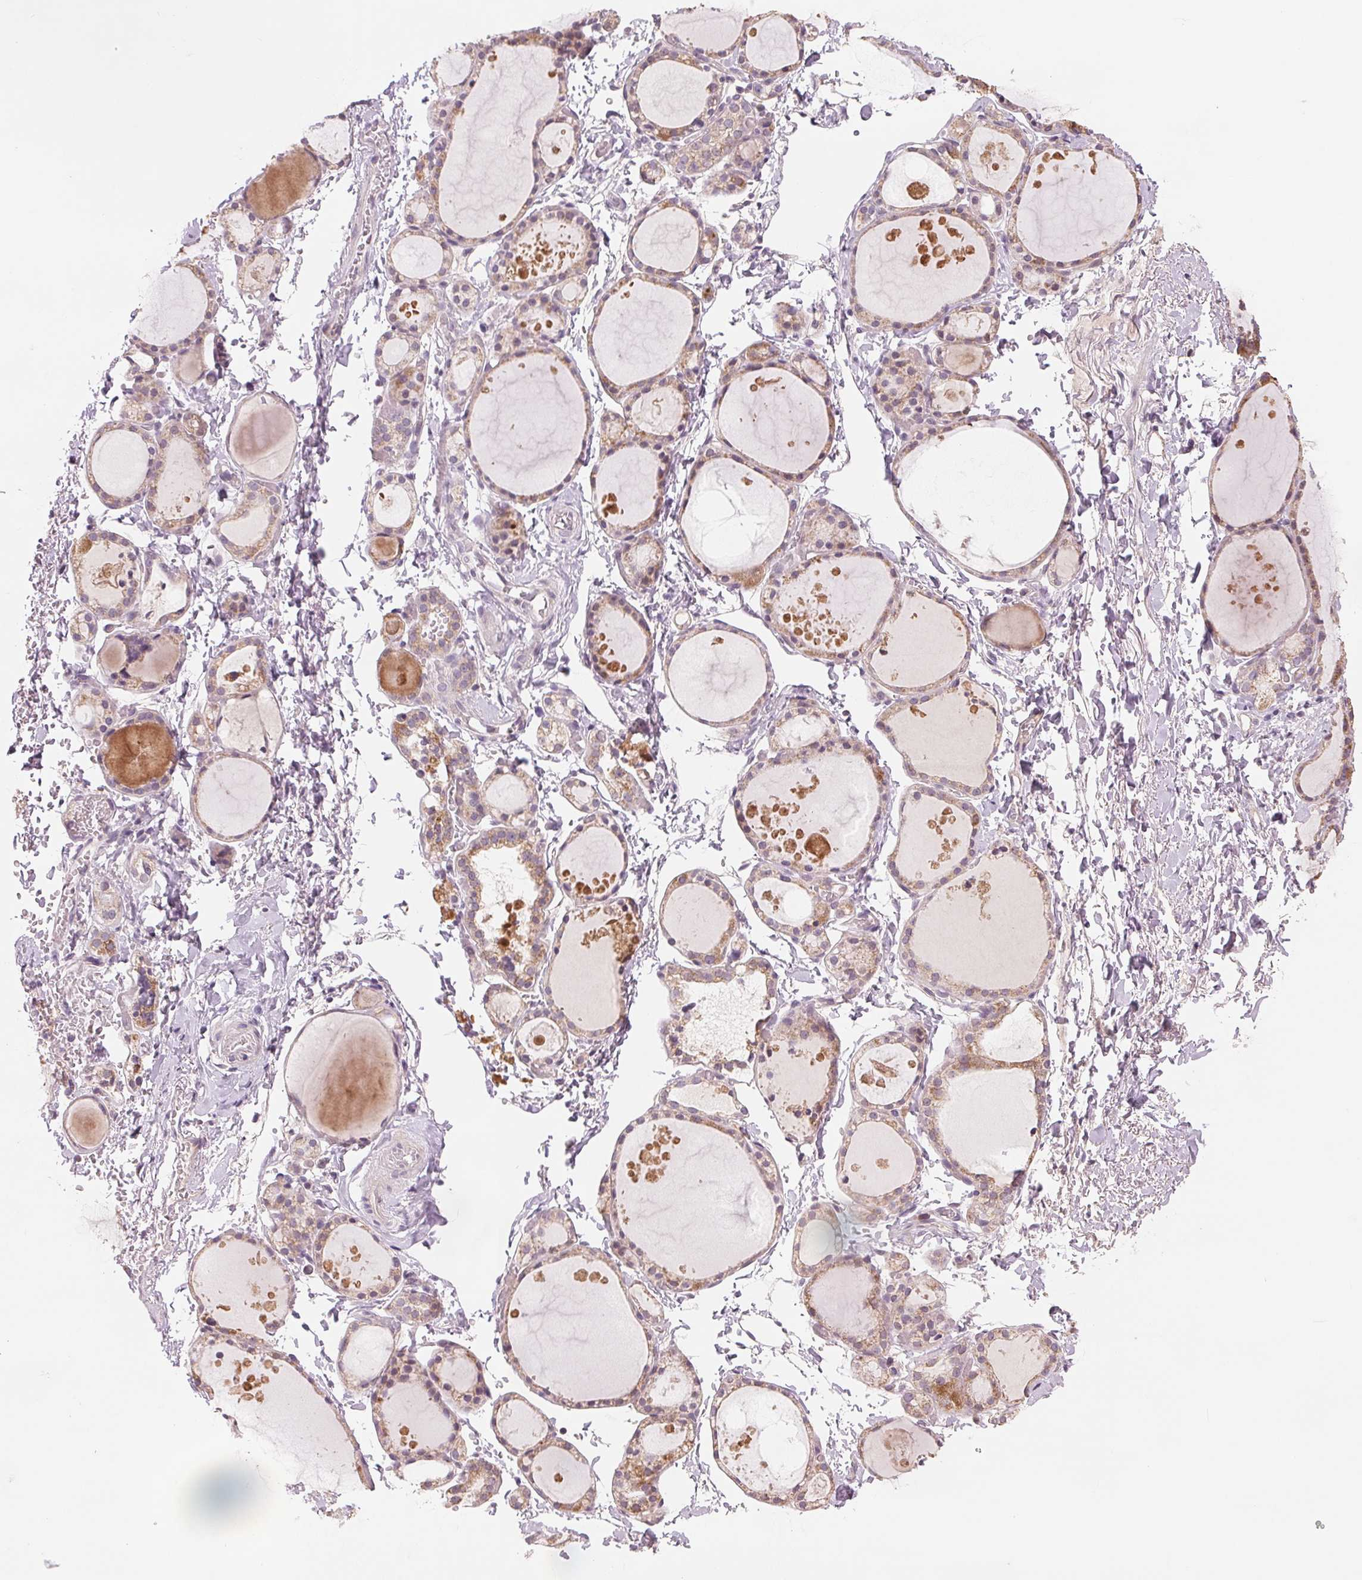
{"staining": {"intensity": "weak", "quantity": ">75%", "location": "cytoplasmic/membranous"}, "tissue": "thyroid gland", "cell_type": "Glandular cells", "image_type": "normal", "snomed": [{"axis": "morphology", "description": "Normal tissue, NOS"}, {"axis": "topography", "description": "Thyroid gland"}], "caption": "Immunohistochemistry (IHC) of benign thyroid gland exhibits low levels of weak cytoplasmic/membranous expression in approximately >75% of glandular cells.", "gene": "AQP8", "patient": {"sex": "male", "age": 68}}